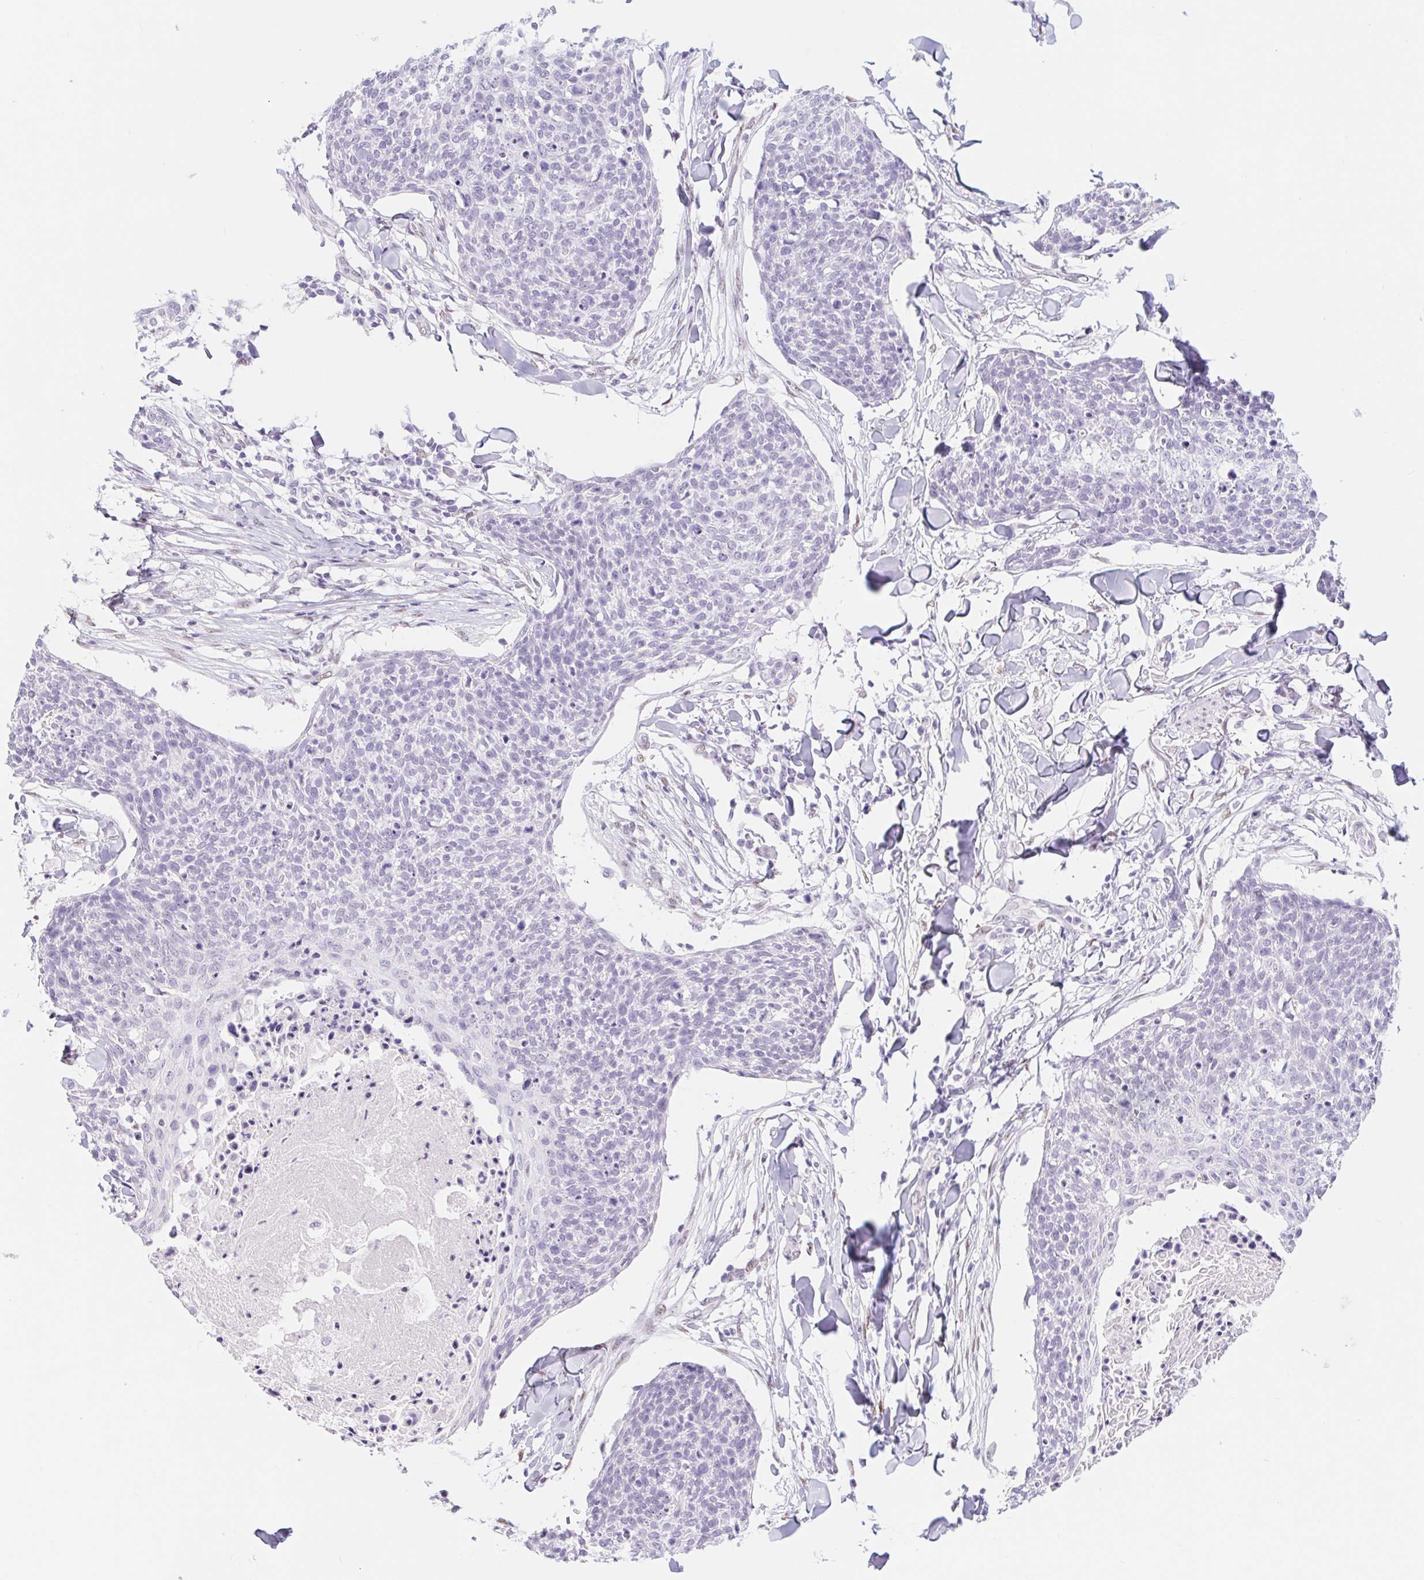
{"staining": {"intensity": "negative", "quantity": "none", "location": "none"}, "tissue": "skin cancer", "cell_type": "Tumor cells", "image_type": "cancer", "snomed": [{"axis": "morphology", "description": "Squamous cell carcinoma, NOS"}, {"axis": "topography", "description": "Skin"}, {"axis": "topography", "description": "Vulva"}], "caption": "Human skin cancer stained for a protein using immunohistochemistry exhibits no staining in tumor cells.", "gene": "CAND1", "patient": {"sex": "female", "age": 75}}